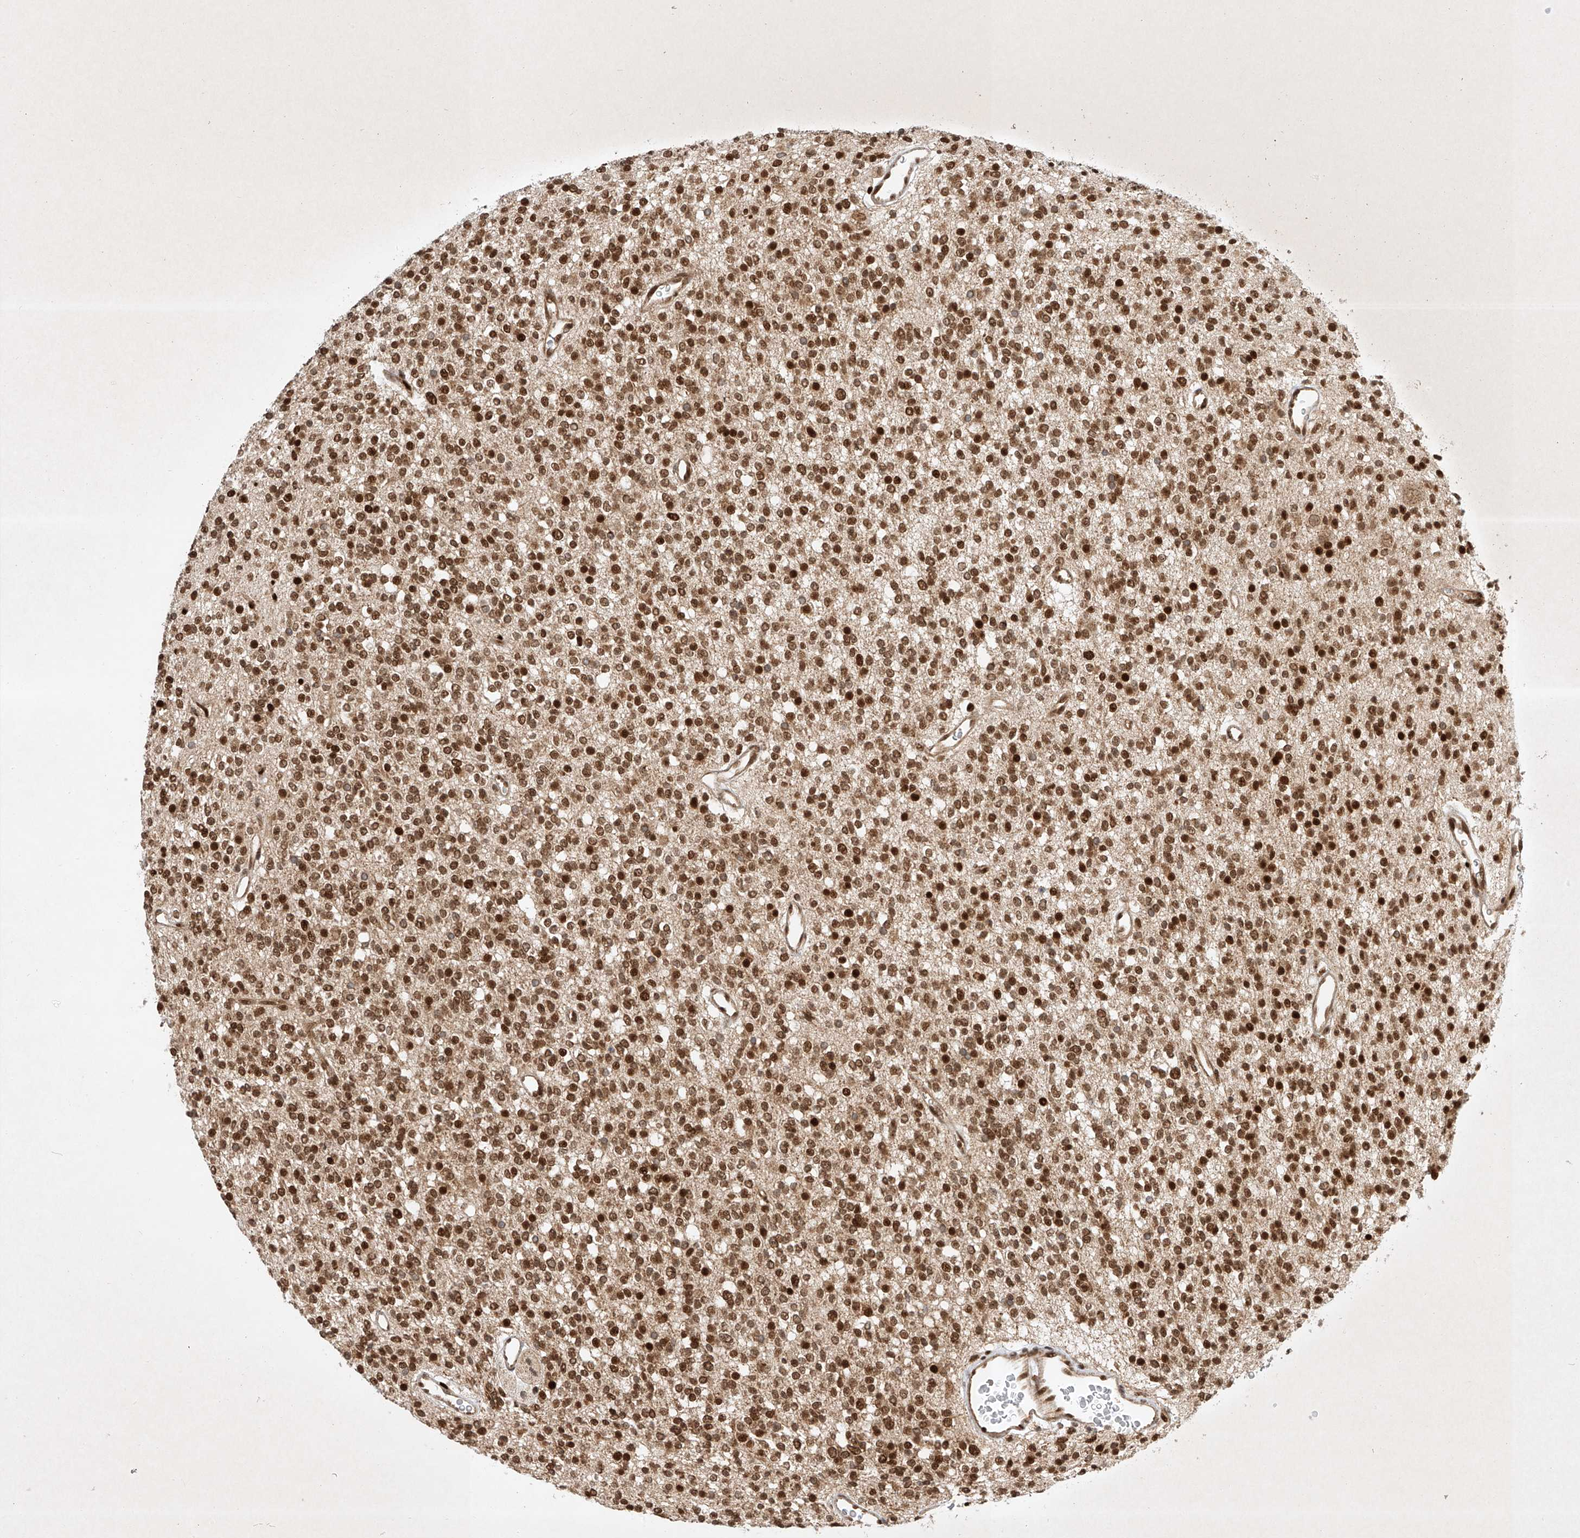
{"staining": {"intensity": "strong", "quantity": ">75%", "location": "cytoplasmic/membranous,nuclear"}, "tissue": "glioma", "cell_type": "Tumor cells", "image_type": "cancer", "snomed": [{"axis": "morphology", "description": "Glioma, malignant, High grade"}, {"axis": "topography", "description": "Brain"}], "caption": "Protein expression by immunohistochemistry (IHC) exhibits strong cytoplasmic/membranous and nuclear positivity in about >75% of tumor cells in glioma.", "gene": "EPG5", "patient": {"sex": "male", "age": 34}}